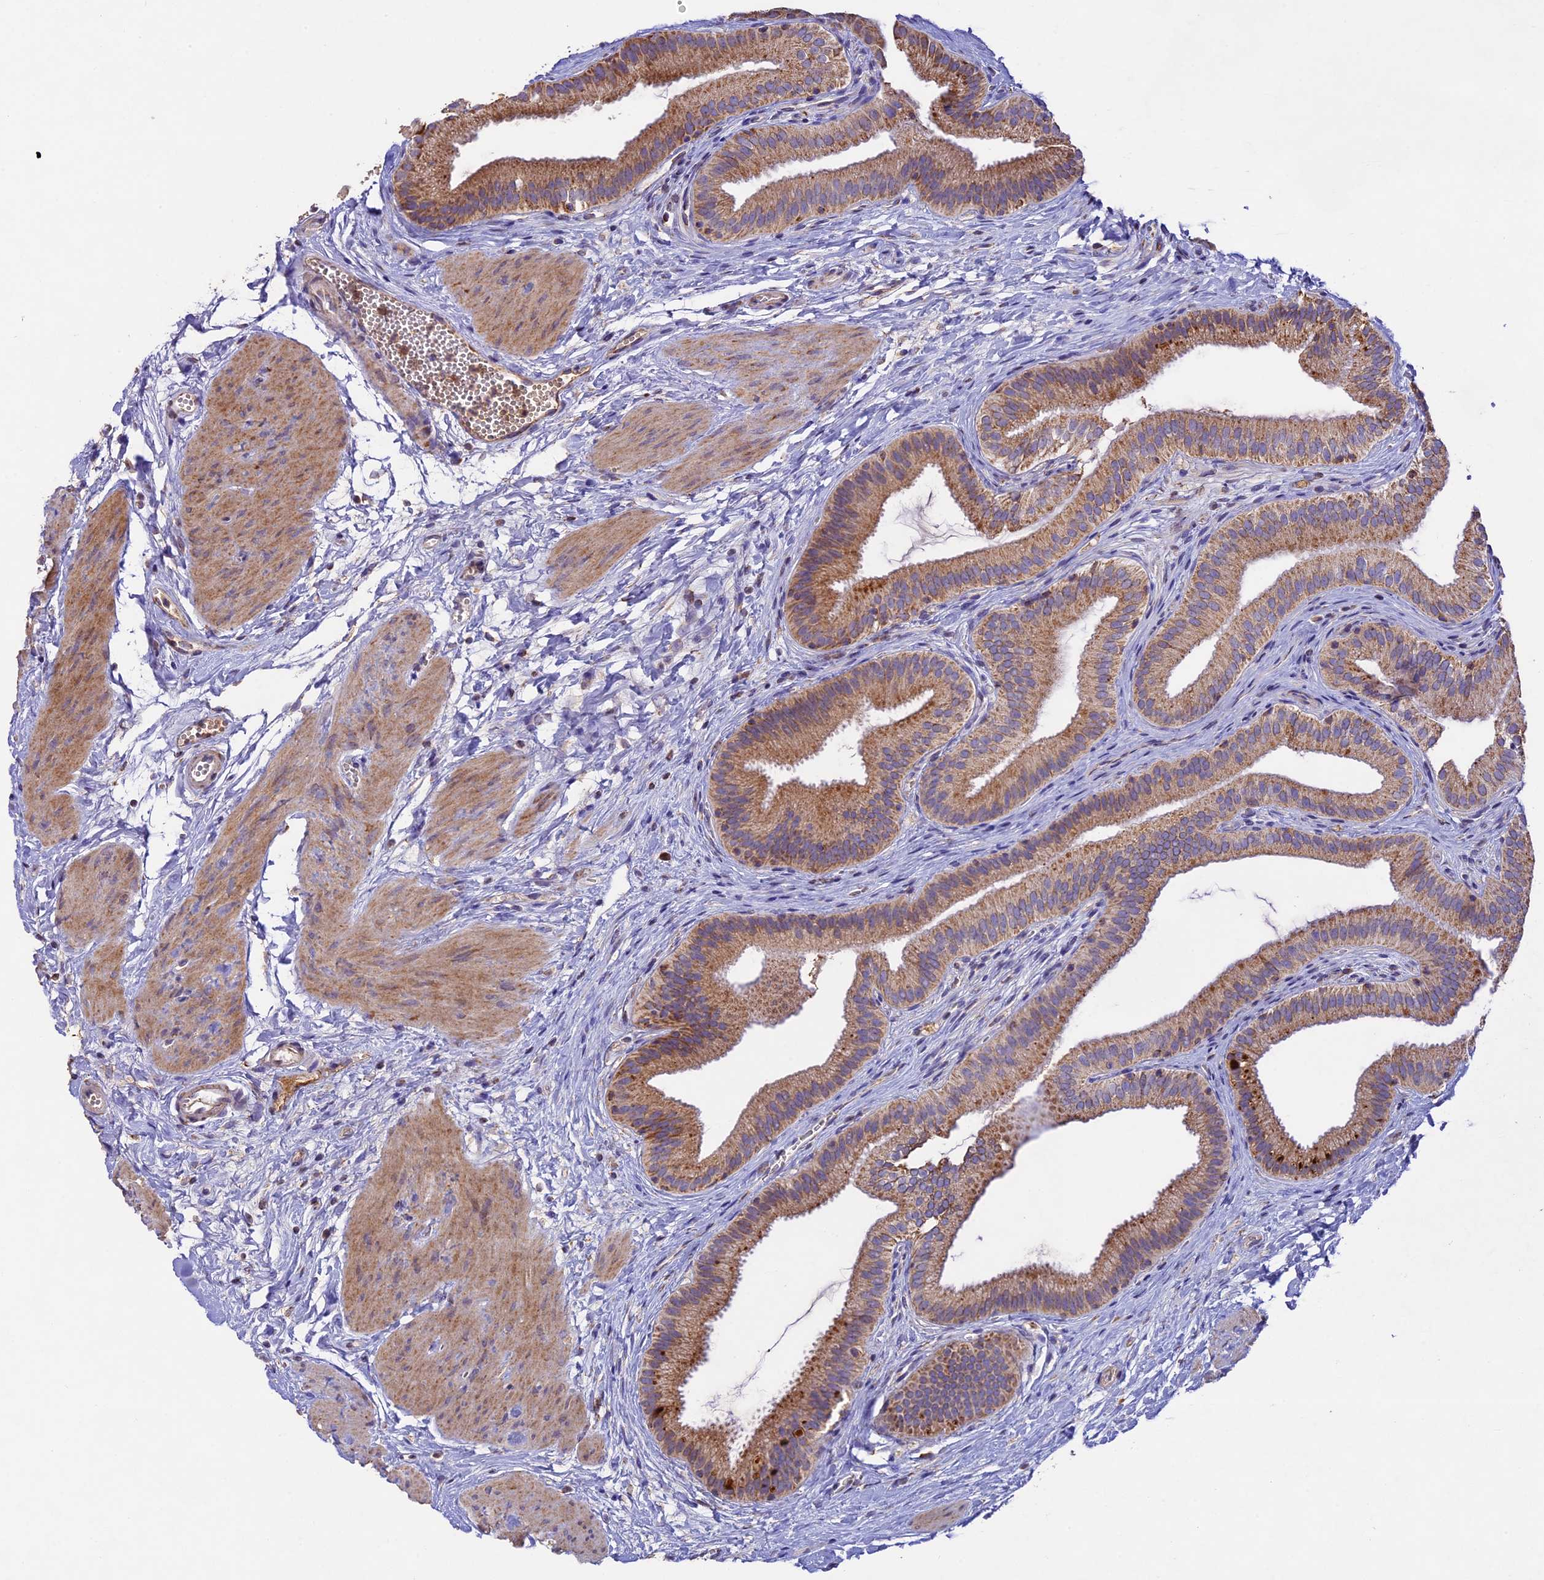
{"staining": {"intensity": "moderate", "quantity": ">75%", "location": "cytoplasmic/membranous"}, "tissue": "gallbladder", "cell_type": "Glandular cells", "image_type": "normal", "snomed": [{"axis": "morphology", "description": "Normal tissue, NOS"}, {"axis": "topography", "description": "Gallbladder"}], "caption": "Protein staining of unremarkable gallbladder shows moderate cytoplasmic/membranous expression in about >75% of glandular cells. (IHC, brightfield microscopy, high magnification).", "gene": "OCEL1", "patient": {"sex": "female", "age": 54}}